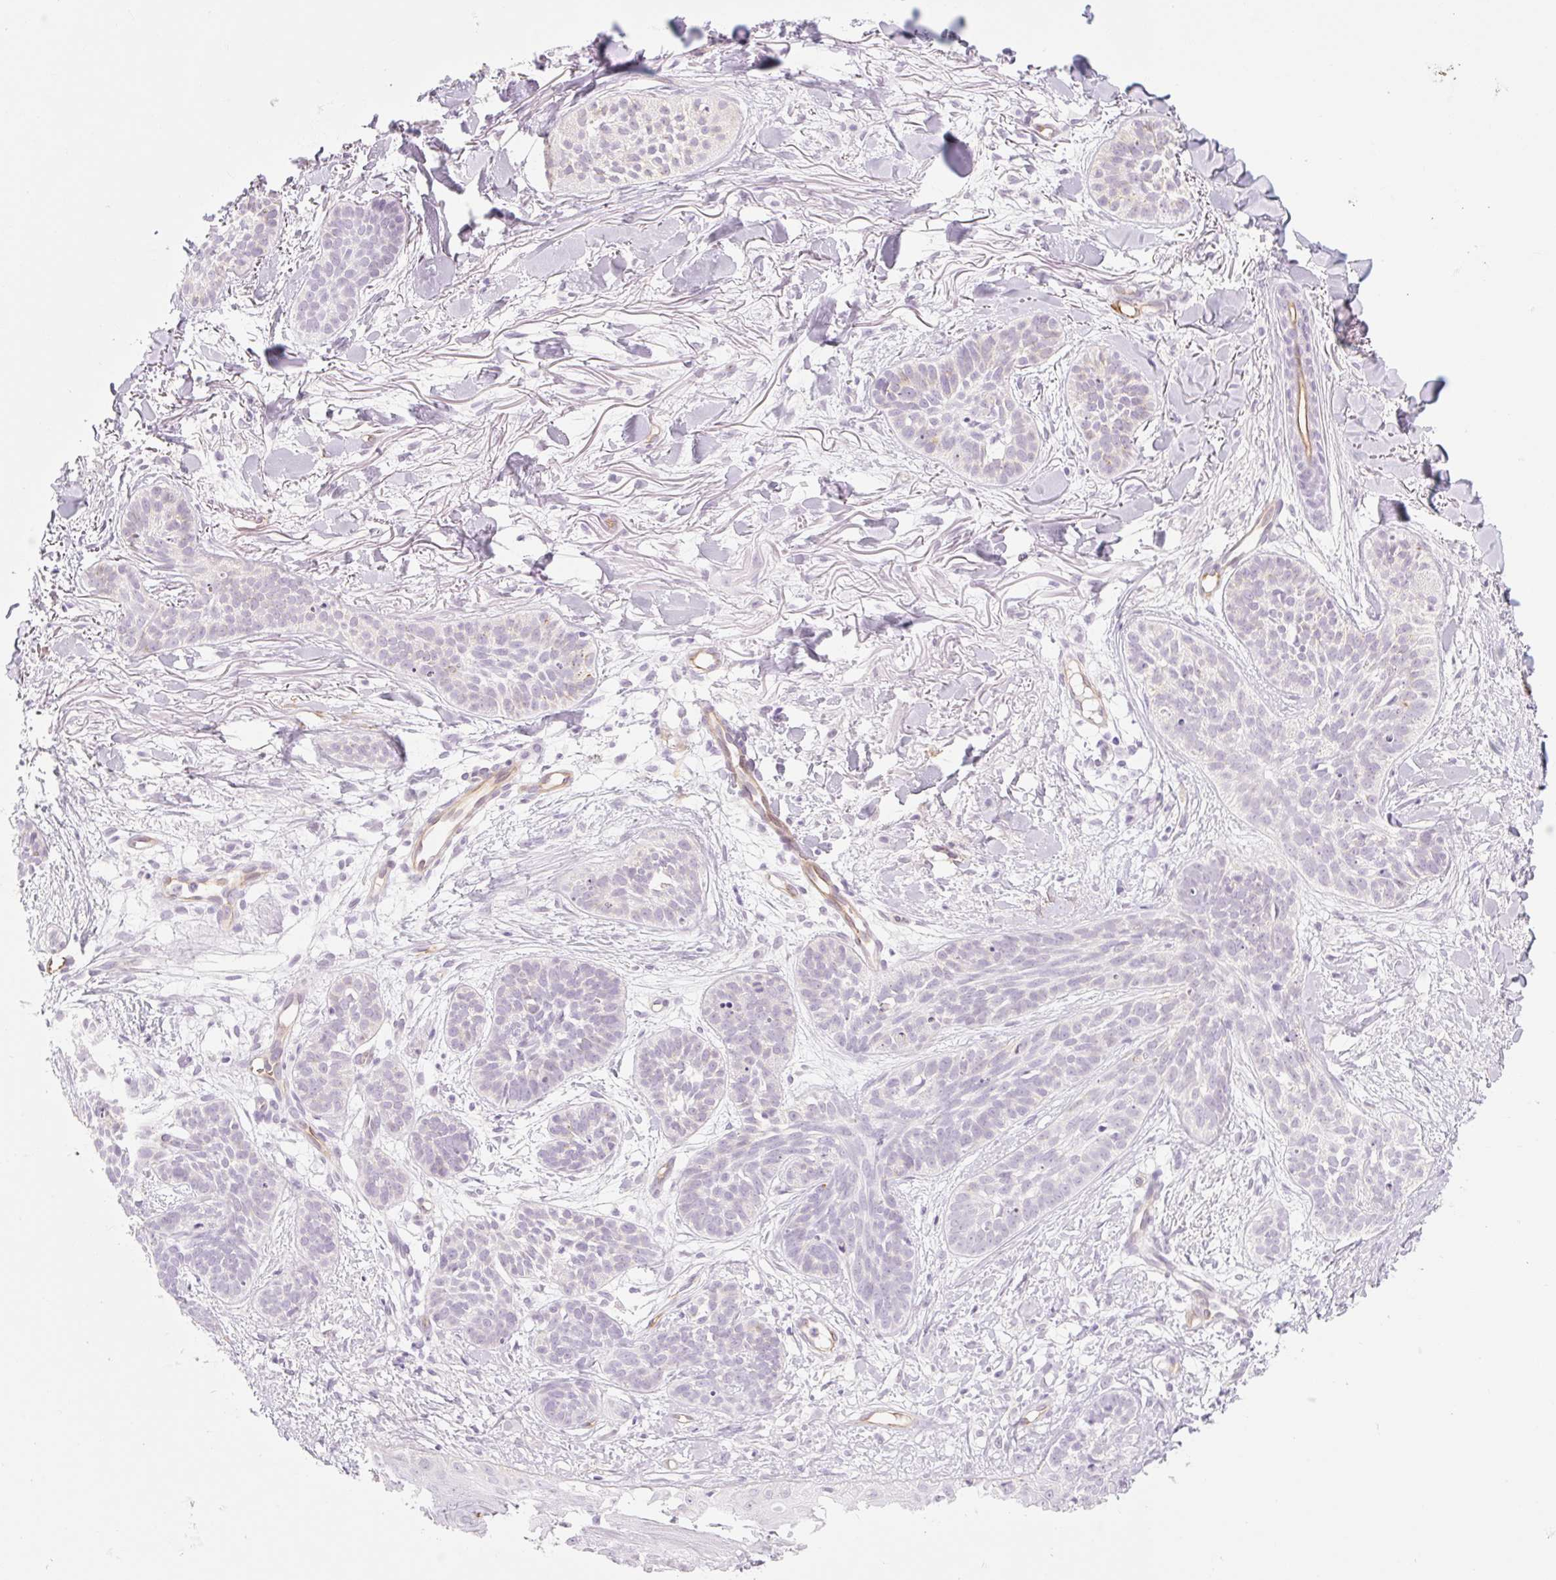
{"staining": {"intensity": "negative", "quantity": "none", "location": "none"}, "tissue": "skin cancer", "cell_type": "Tumor cells", "image_type": "cancer", "snomed": [{"axis": "morphology", "description": "Basal cell carcinoma"}, {"axis": "topography", "description": "Skin"}], "caption": "The immunohistochemistry (IHC) photomicrograph has no significant expression in tumor cells of skin cancer tissue.", "gene": "TAF1L", "patient": {"sex": "male", "age": 52}}